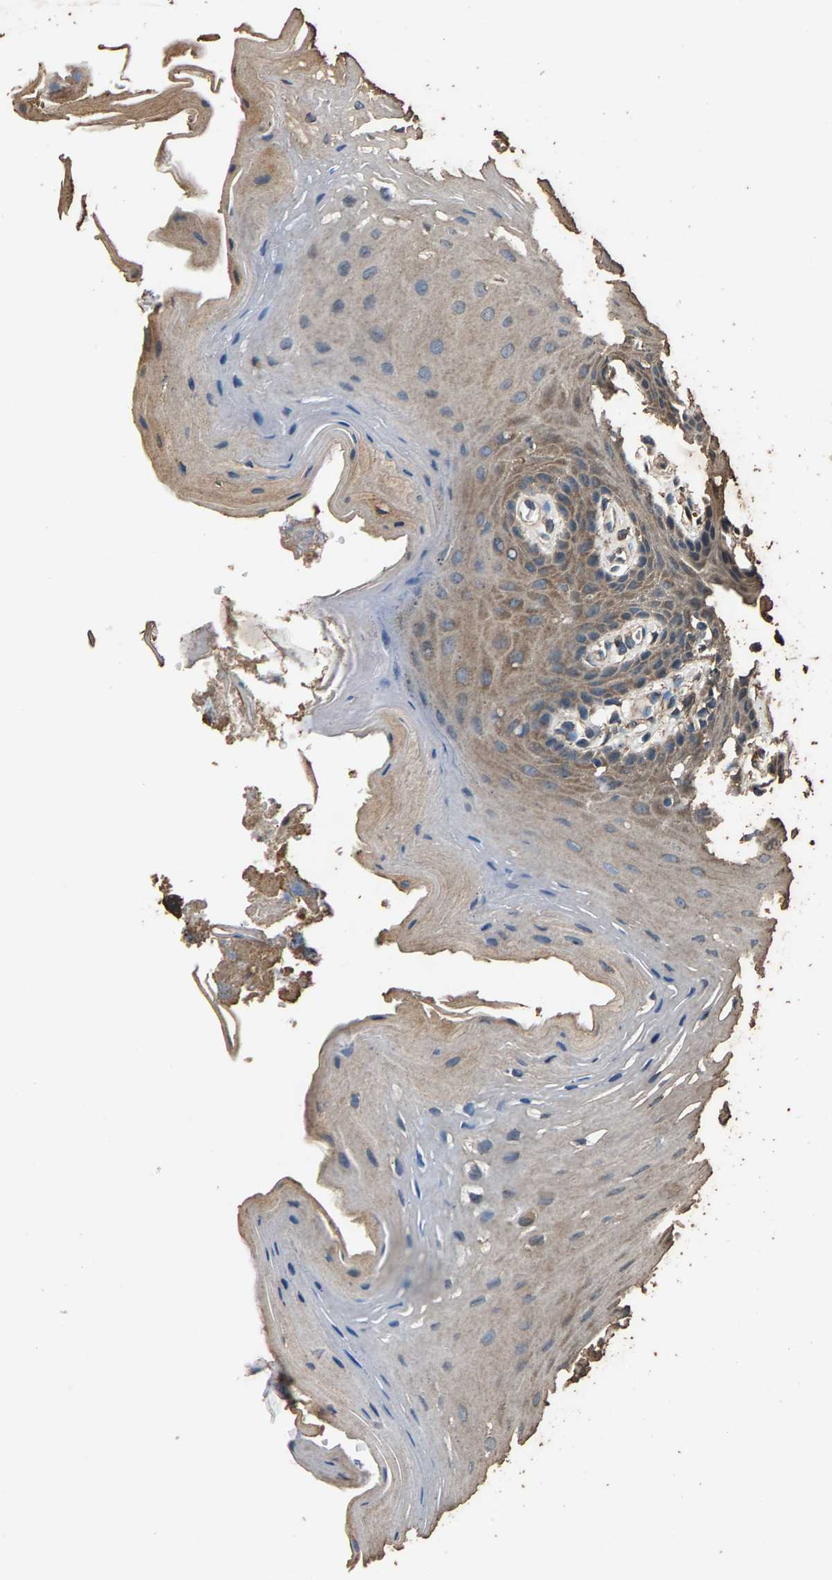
{"staining": {"intensity": "moderate", "quantity": ">75%", "location": "cytoplasmic/membranous"}, "tissue": "oral mucosa", "cell_type": "Squamous epithelial cells", "image_type": "normal", "snomed": [{"axis": "morphology", "description": "Normal tissue, NOS"}, {"axis": "morphology", "description": "Squamous cell carcinoma, NOS"}, {"axis": "topography", "description": "Oral tissue"}, {"axis": "topography", "description": "Head-Neck"}], "caption": "This photomicrograph exhibits unremarkable oral mucosa stained with immunohistochemistry to label a protein in brown. The cytoplasmic/membranous of squamous epithelial cells show moderate positivity for the protein. Nuclei are counter-stained blue.", "gene": "MRPL27", "patient": {"sex": "male", "age": 71}}